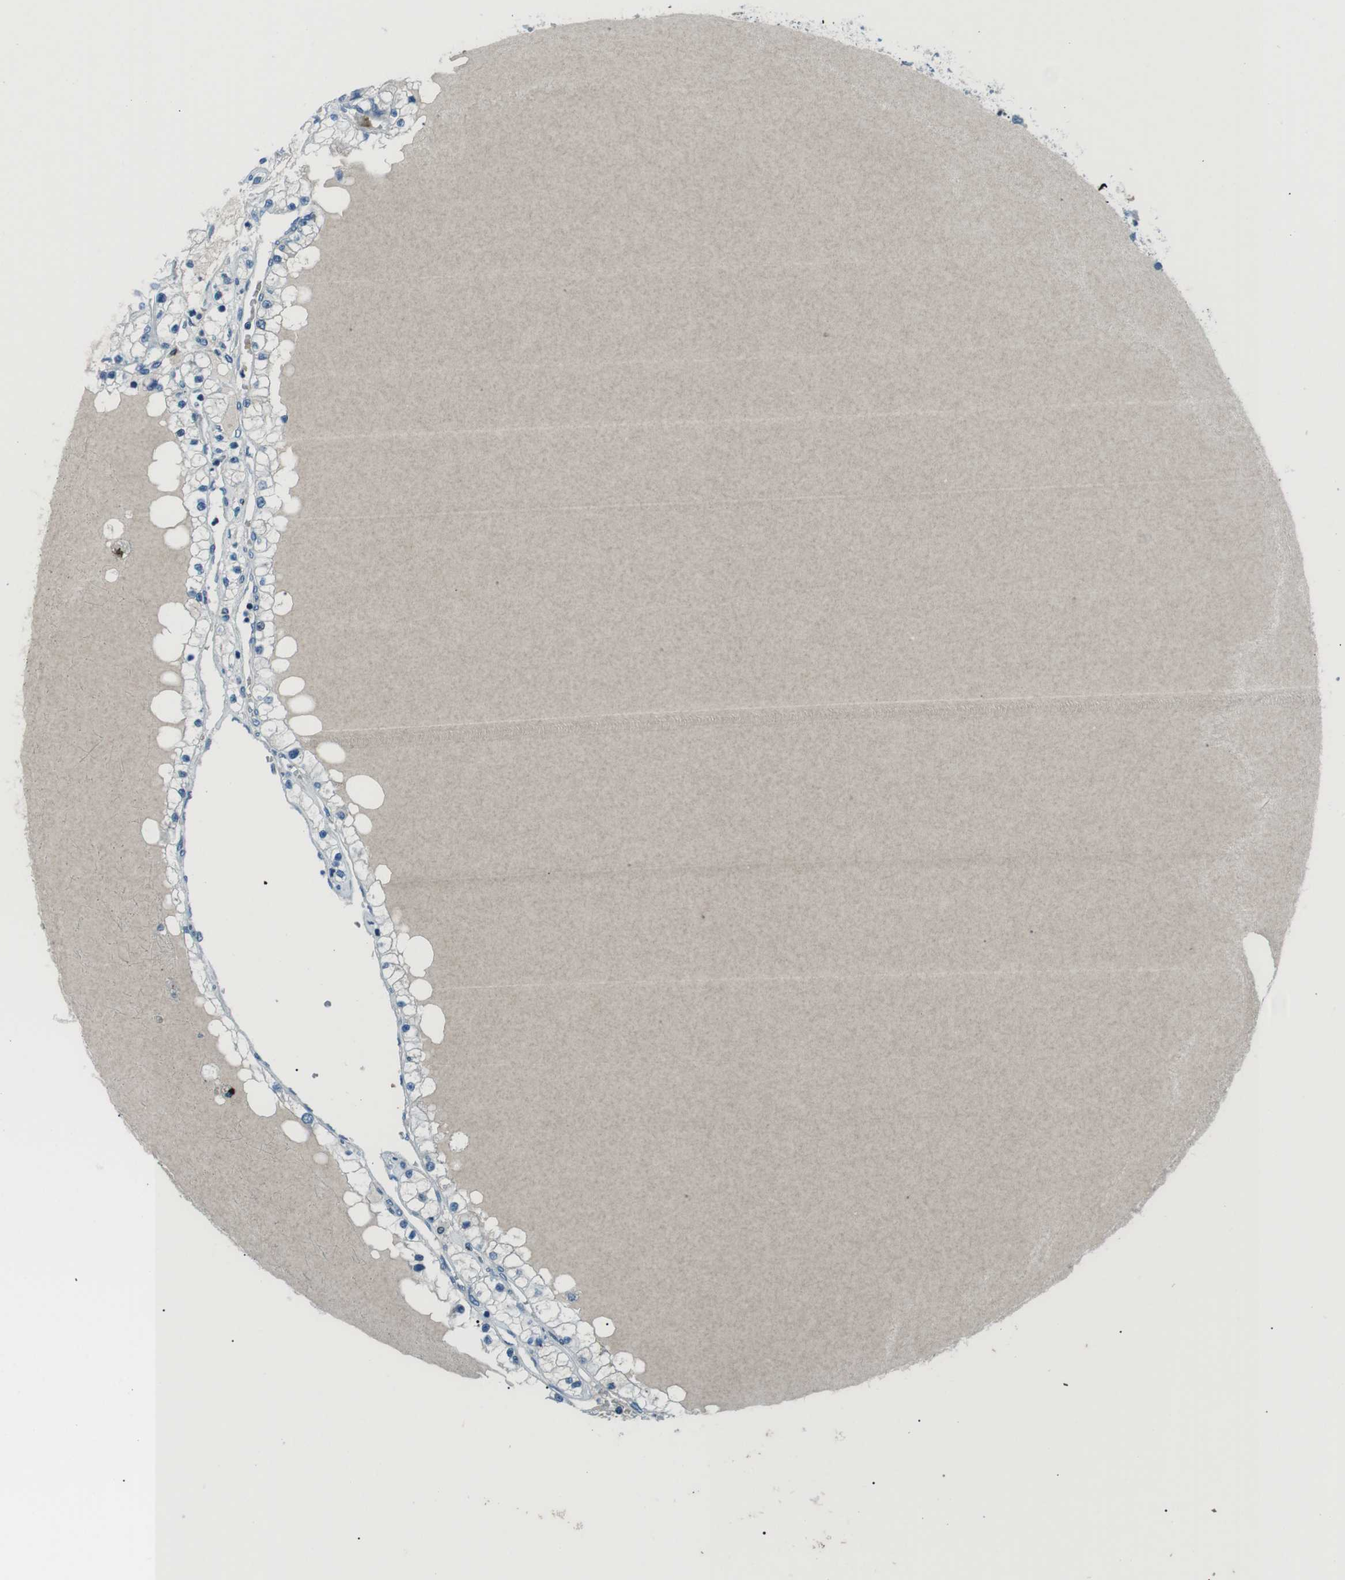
{"staining": {"intensity": "negative", "quantity": "none", "location": "none"}, "tissue": "renal cancer", "cell_type": "Tumor cells", "image_type": "cancer", "snomed": [{"axis": "morphology", "description": "Adenocarcinoma, NOS"}, {"axis": "topography", "description": "Kidney"}], "caption": "Protein analysis of renal cancer exhibits no significant expression in tumor cells.", "gene": "ST6GAL1", "patient": {"sex": "male", "age": 68}}